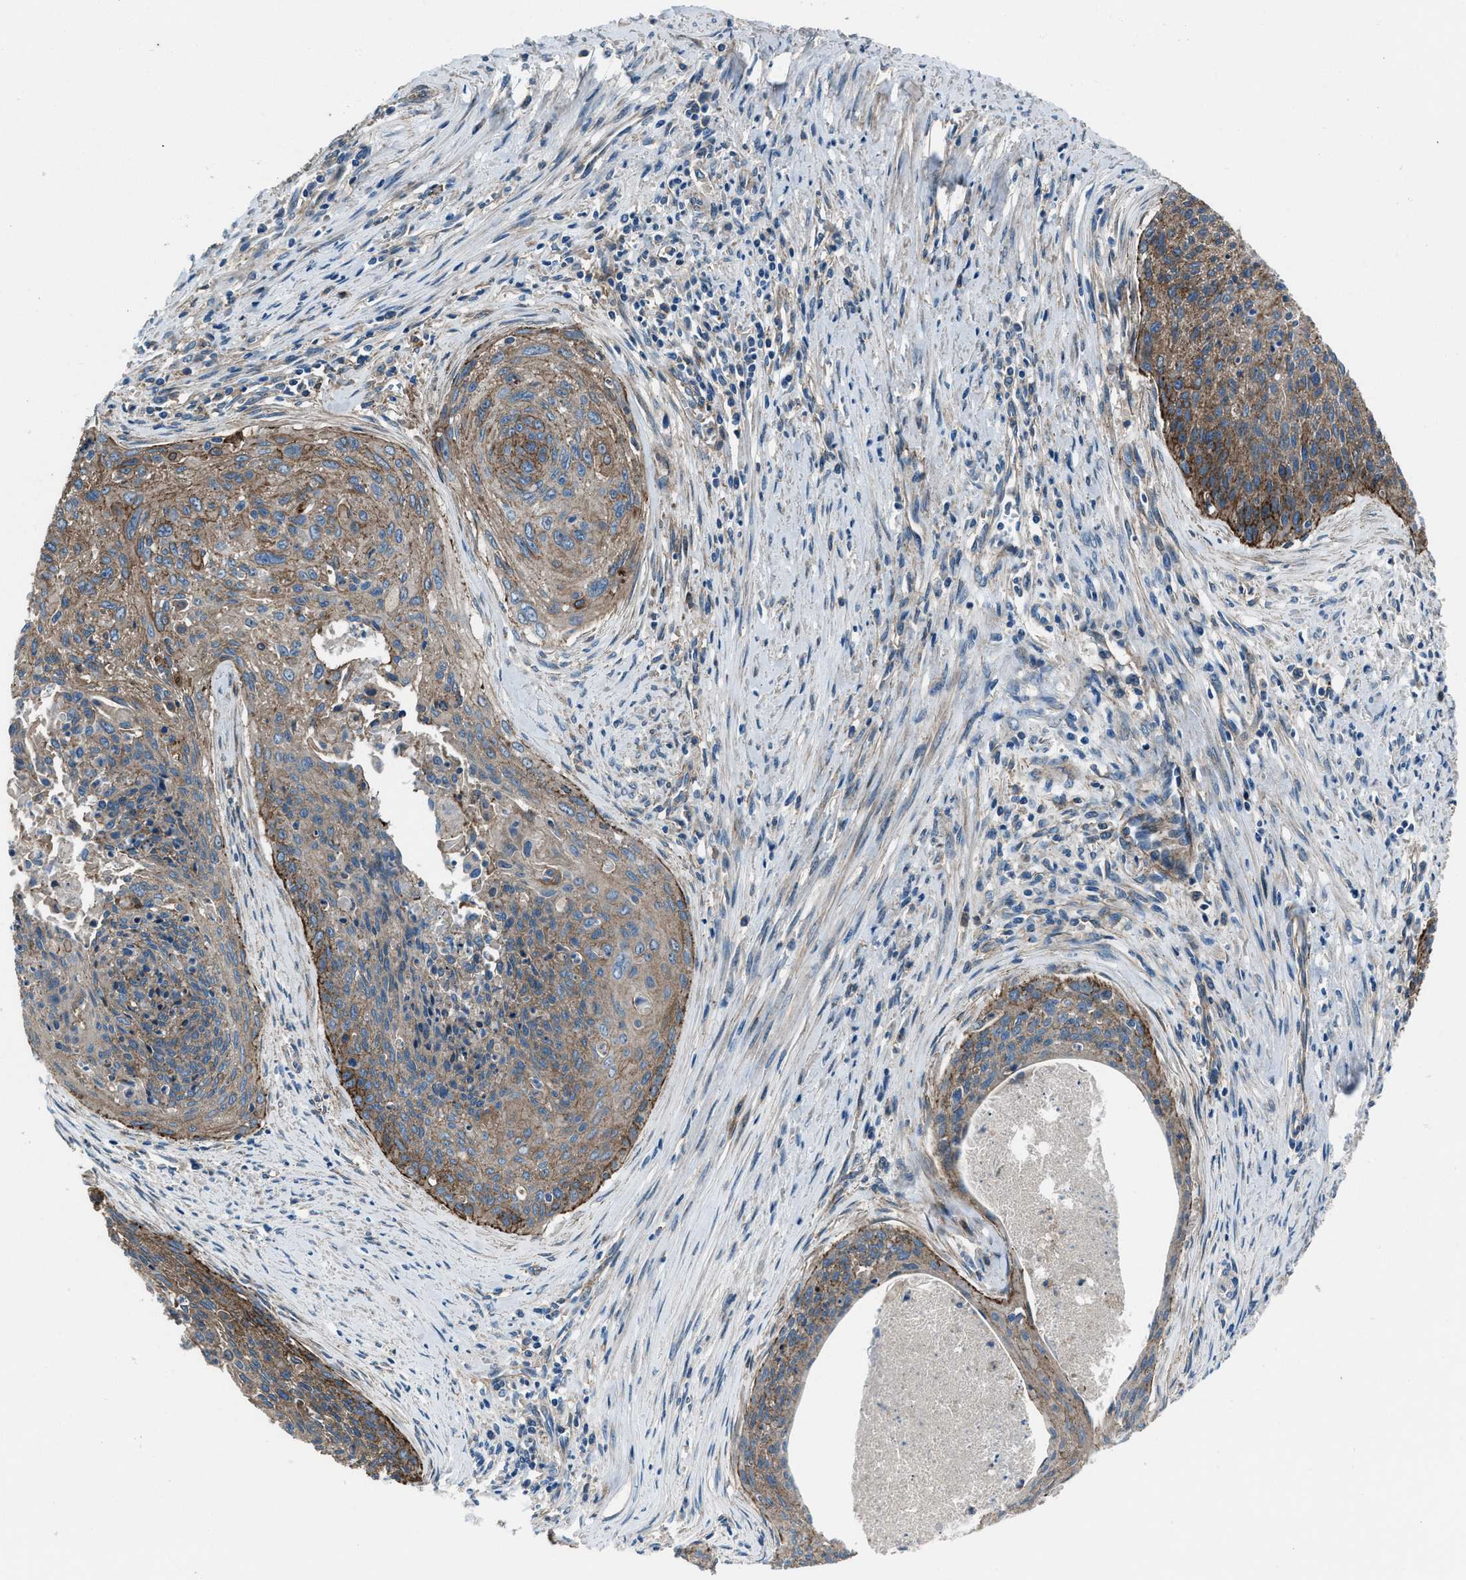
{"staining": {"intensity": "moderate", "quantity": ">75%", "location": "cytoplasmic/membranous"}, "tissue": "cervical cancer", "cell_type": "Tumor cells", "image_type": "cancer", "snomed": [{"axis": "morphology", "description": "Squamous cell carcinoma, NOS"}, {"axis": "topography", "description": "Cervix"}], "caption": "Protein staining by IHC reveals moderate cytoplasmic/membranous staining in approximately >75% of tumor cells in cervical cancer (squamous cell carcinoma).", "gene": "SVIL", "patient": {"sex": "female", "age": 55}}